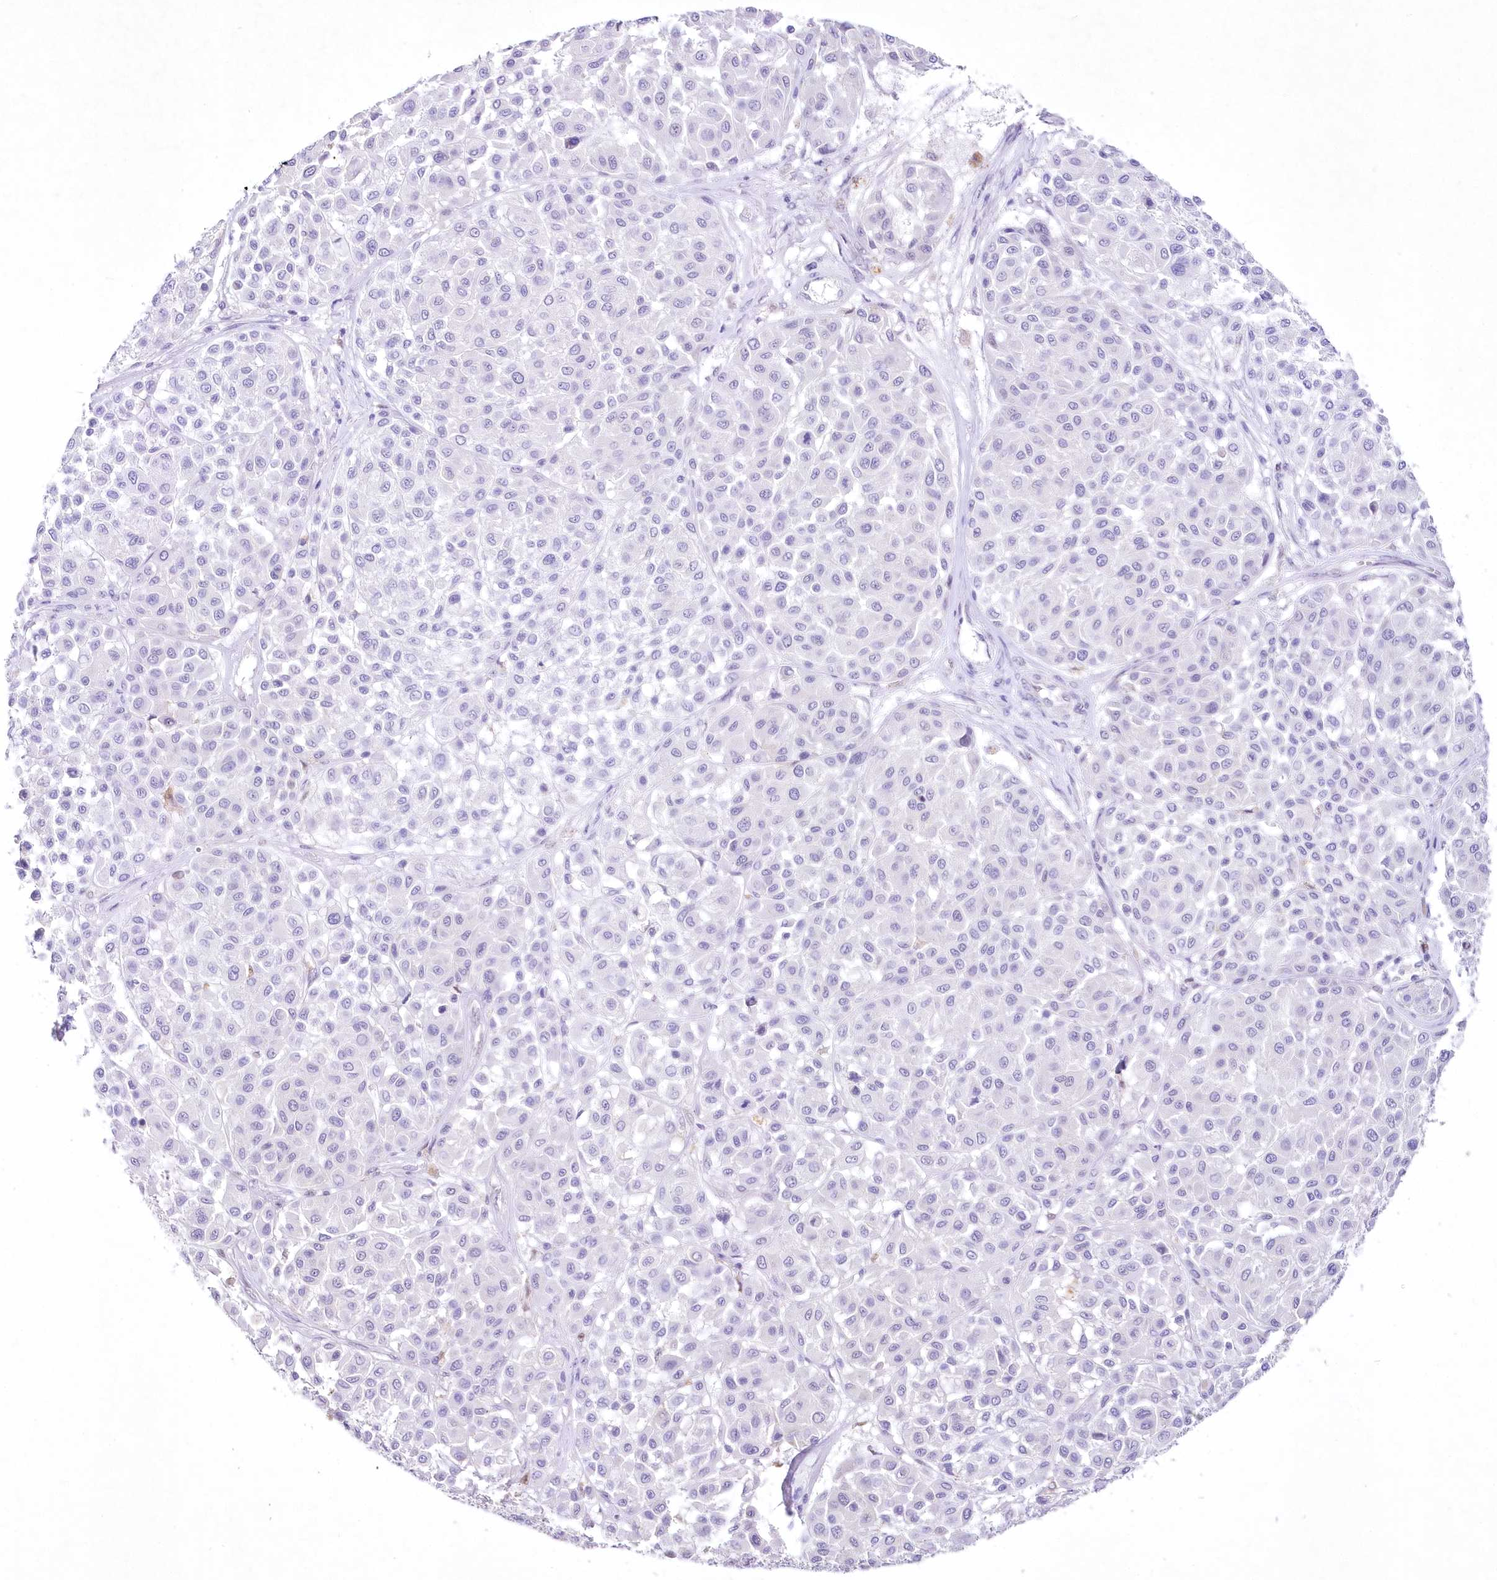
{"staining": {"intensity": "negative", "quantity": "none", "location": "none"}, "tissue": "melanoma", "cell_type": "Tumor cells", "image_type": "cancer", "snomed": [{"axis": "morphology", "description": "Malignant melanoma, Metastatic site"}, {"axis": "topography", "description": "Soft tissue"}], "caption": "Immunohistochemistry (IHC) photomicrograph of neoplastic tissue: human malignant melanoma (metastatic site) stained with DAB (3,3'-diaminobenzidine) reveals no significant protein staining in tumor cells. Brightfield microscopy of IHC stained with DAB (3,3'-diaminobenzidine) (brown) and hematoxylin (blue), captured at high magnification.", "gene": "RBM27", "patient": {"sex": "male", "age": 41}}